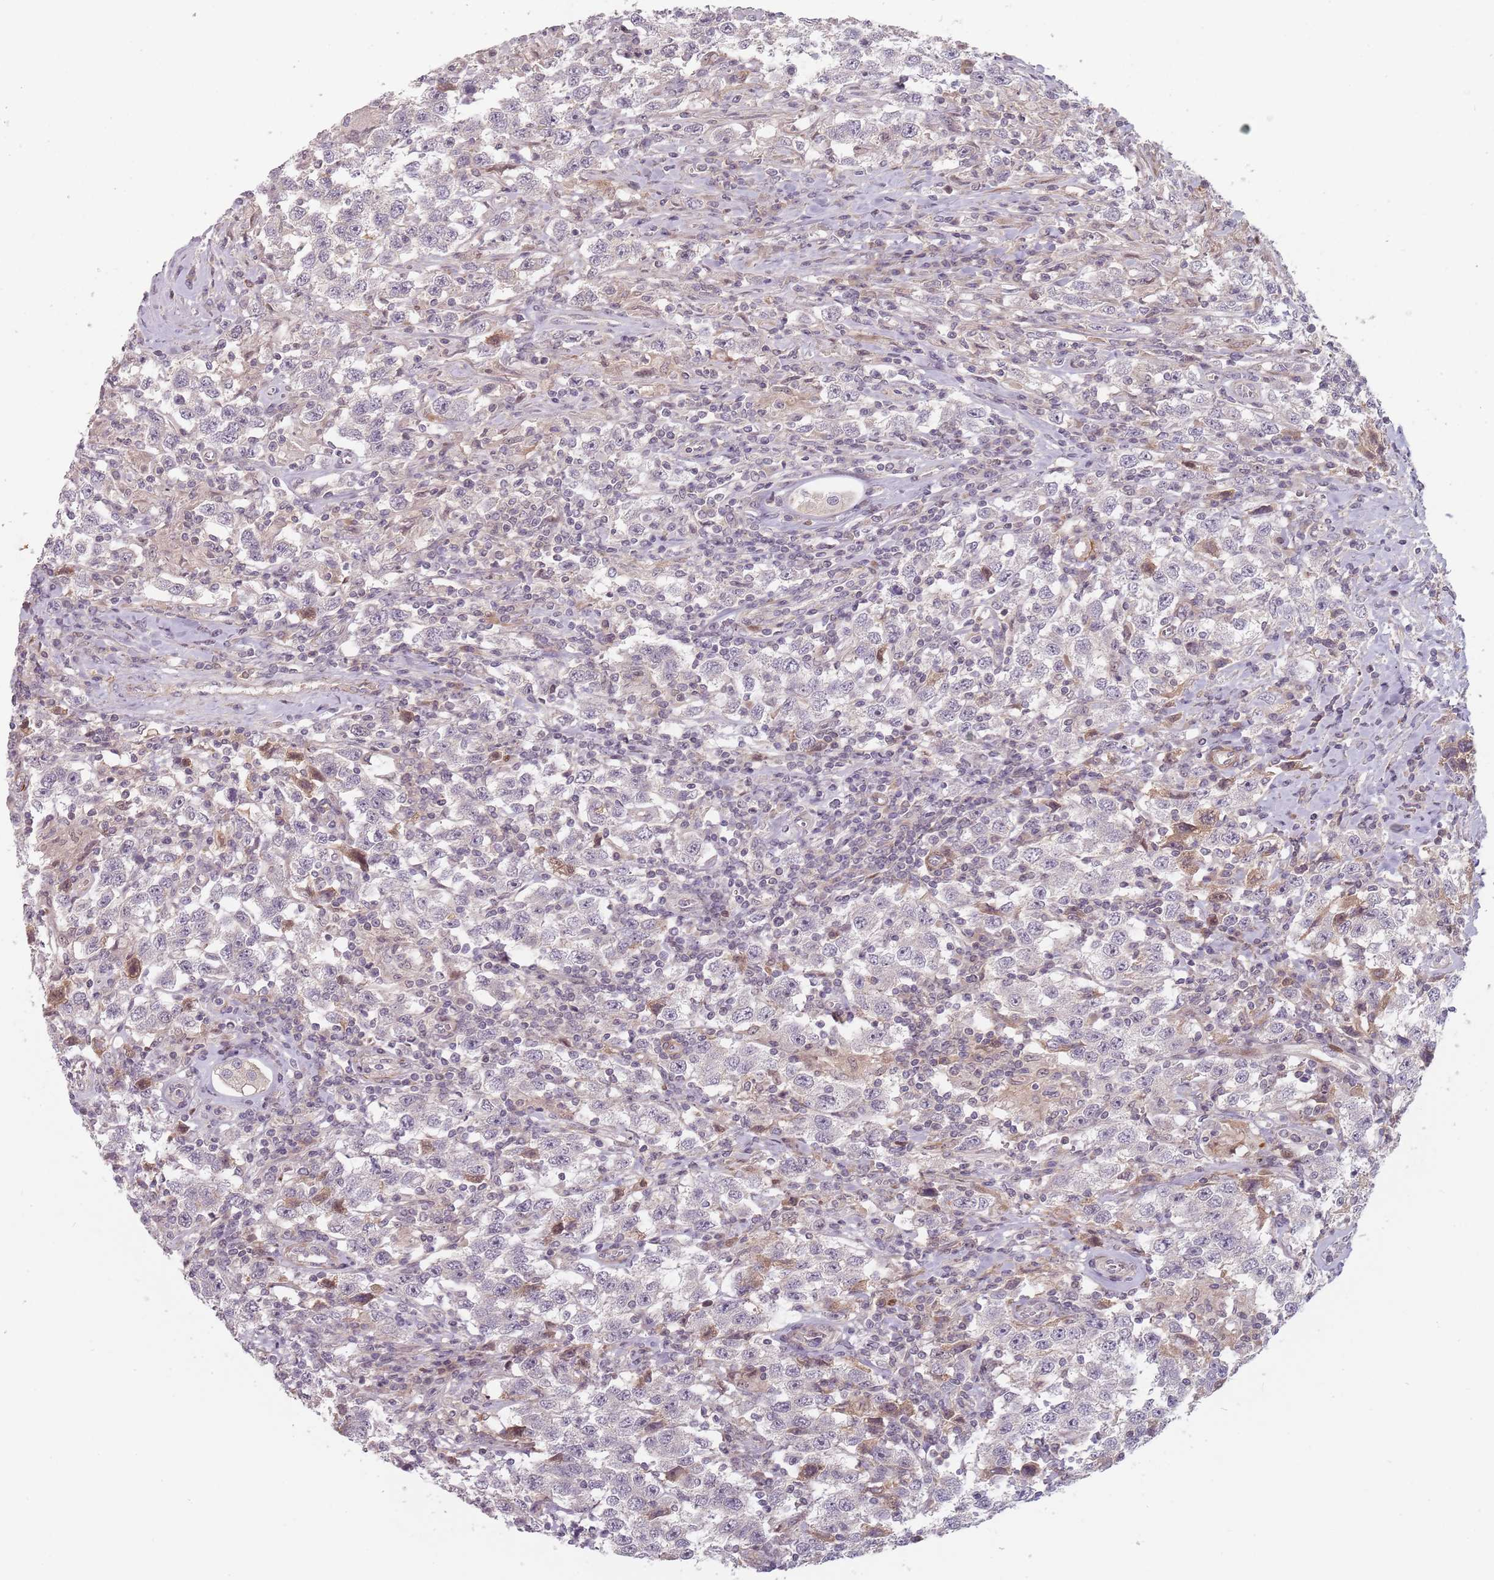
{"staining": {"intensity": "weak", "quantity": "<25%", "location": "cytoplasmic/membranous"}, "tissue": "testis cancer", "cell_type": "Tumor cells", "image_type": "cancer", "snomed": [{"axis": "morphology", "description": "Seminoma, NOS"}, {"axis": "topography", "description": "Testis"}], "caption": "Tumor cells show no significant protein expression in testis seminoma.", "gene": "RPS6KA2", "patient": {"sex": "male", "age": 41}}